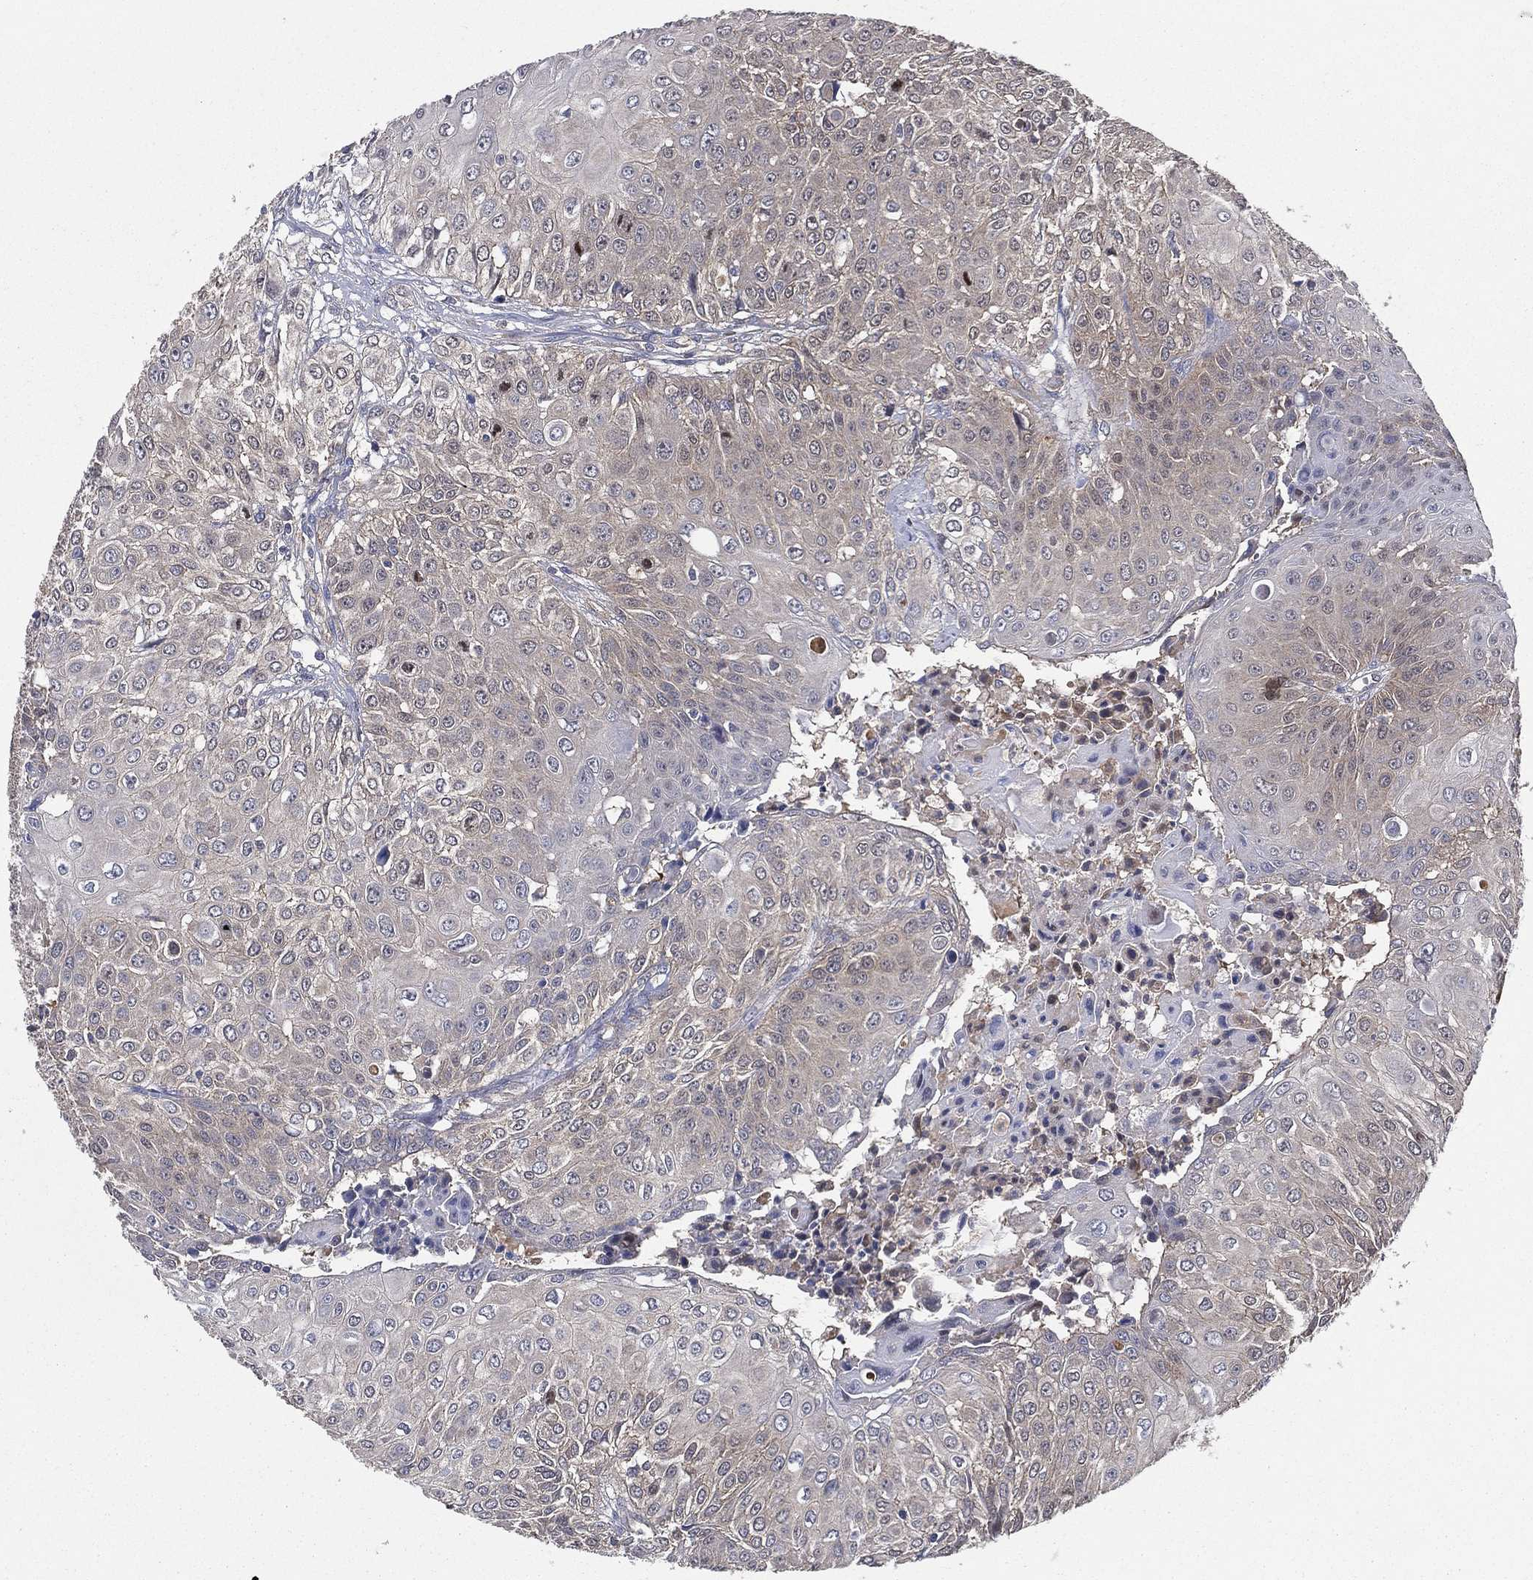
{"staining": {"intensity": "moderate", "quantity": "25%-75%", "location": "nuclear"}, "tissue": "urothelial cancer", "cell_type": "Tumor cells", "image_type": "cancer", "snomed": [{"axis": "morphology", "description": "Urothelial carcinoma, High grade"}, {"axis": "topography", "description": "Urinary bladder"}], "caption": "This is an image of immunohistochemistry (IHC) staining of urothelial cancer, which shows moderate expression in the nuclear of tumor cells.", "gene": "SMPD3", "patient": {"sex": "female", "age": 79}}